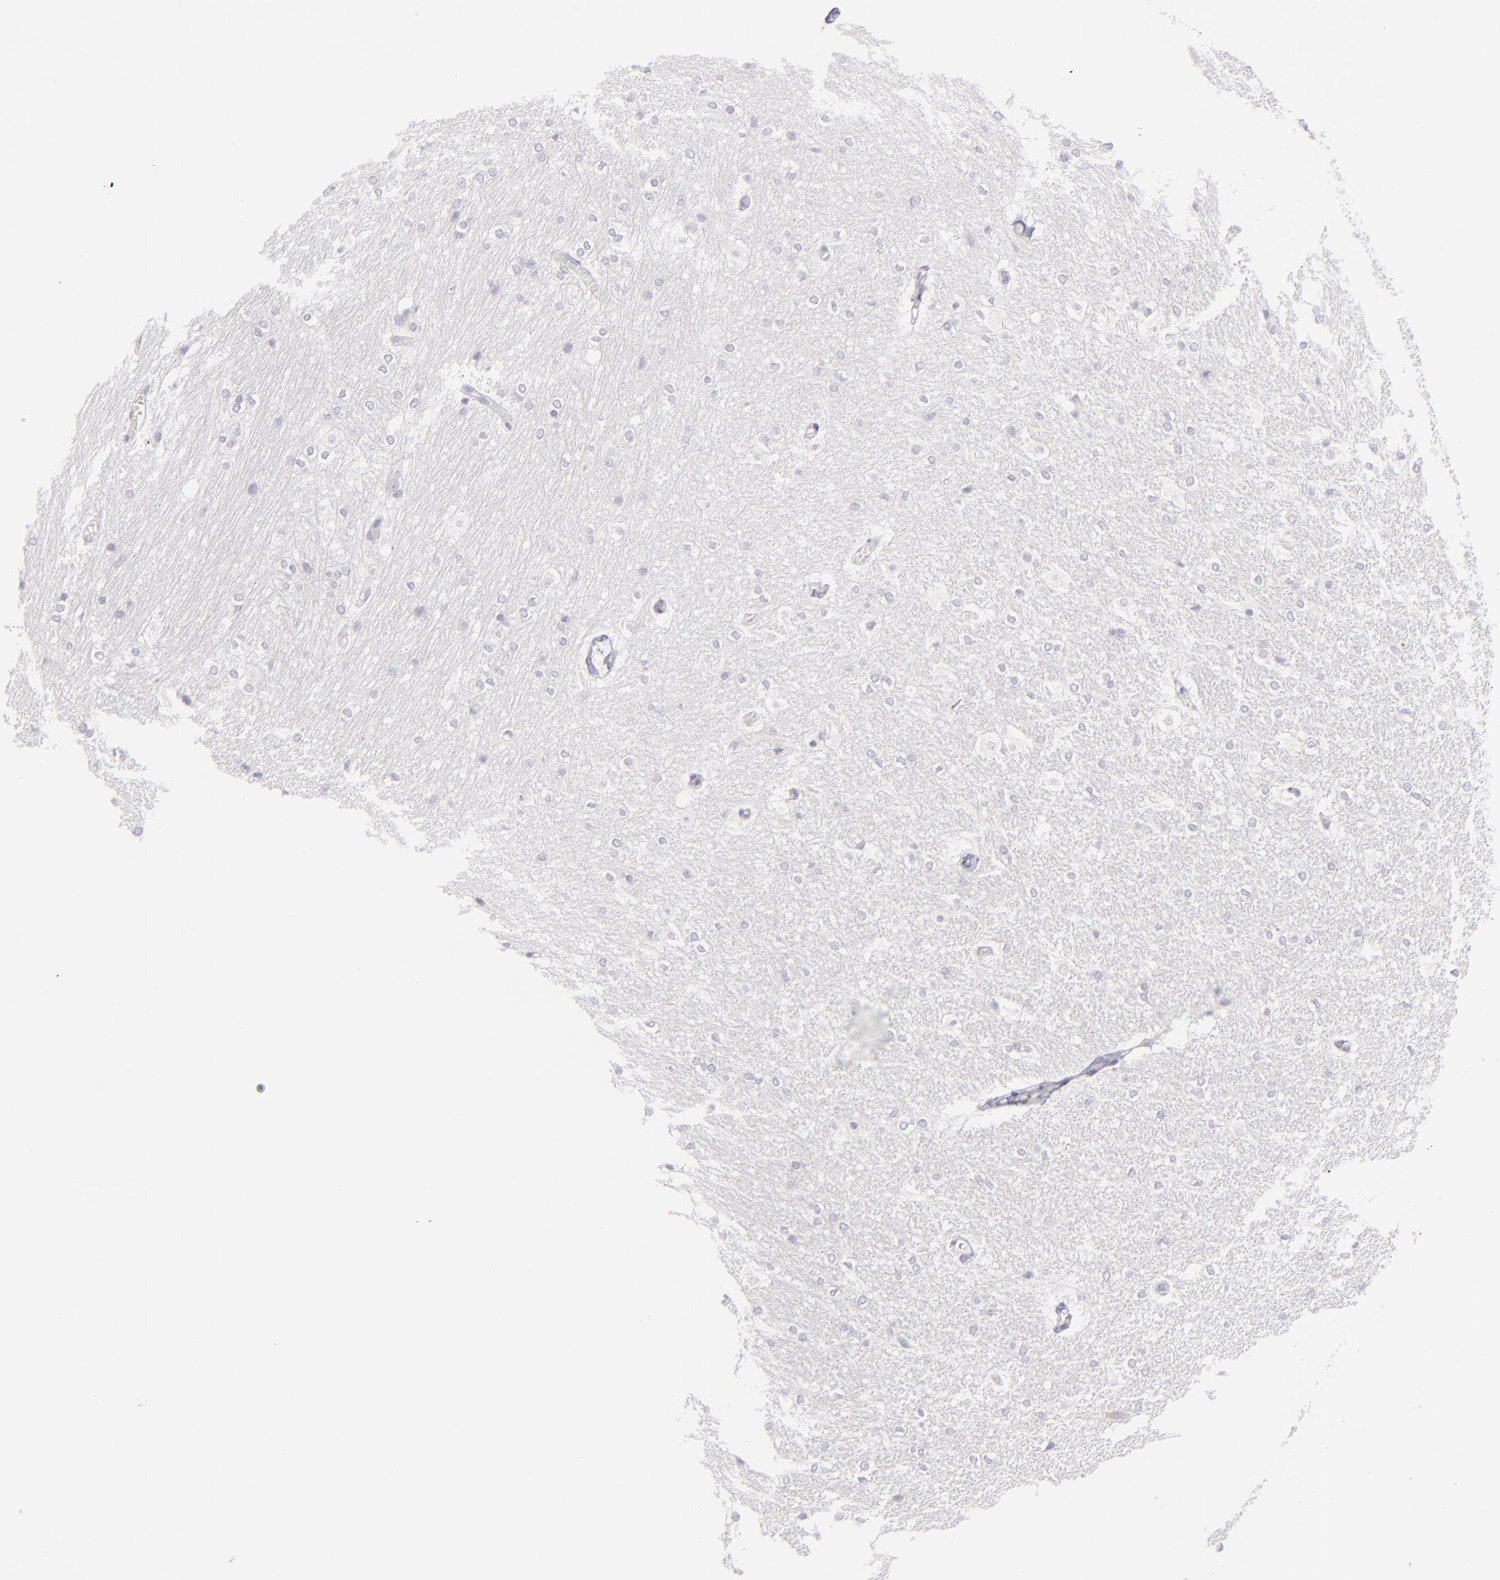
{"staining": {"intensity": "negative", "quantity": "none", "location": "none"}, "tissue": "hippocampus", "cell_type": "Glial cells", "image_type": "normal", "snomed": [{"axis": "morphology", "description": "Normal tissue, NOS"}, {"axis": "topography", "description": "Hippocampus"}], "caption": "Glial cells show no significant protein positivity in normal hippocampus.", "gene": "CLDN4", "patient": {"sex": "female", "age": 19}}